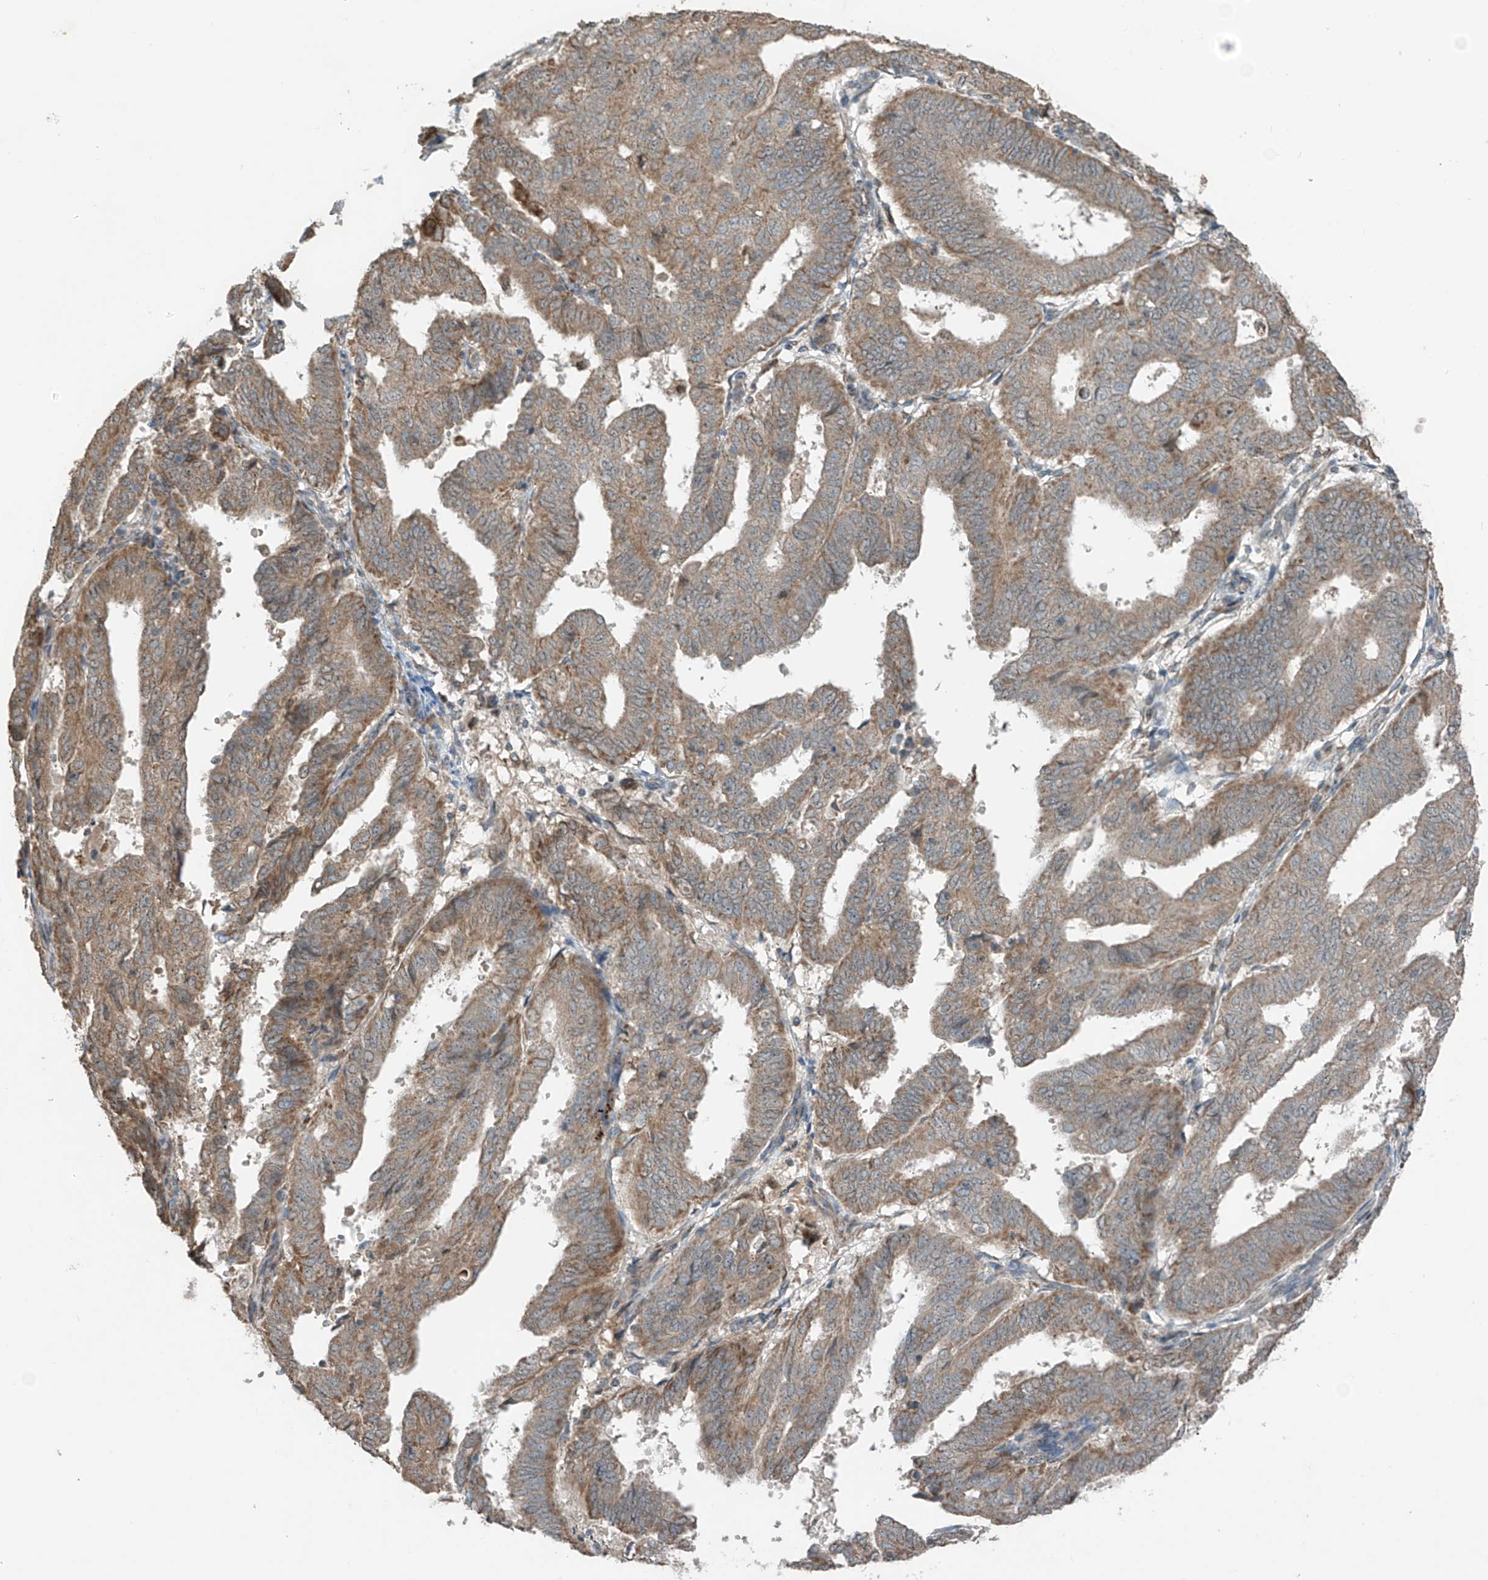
{"staining": {"intensity": "weak", "quantity": ">75%", "location": "cytoplasmic/membranous"}, "tissue": "endometrial cancer", "cell_type": "Tumor cells", "image_type": "cancer", "snomed": [{"axis": "morphology", "description": "Adenocarcinoma, NOS"}, {"axis": "topography", "description": "Uterus"}], "caption": "IHC (DAB (3,3'-diaminobenzidine)) staining of human adenocarcinoma (endometrial) reveals weak cytoplasmic/membranous protein expression in about >75% of tumor cells.", "gene": "SAMD3", "patient": {"sex": "female", "age": 77}}